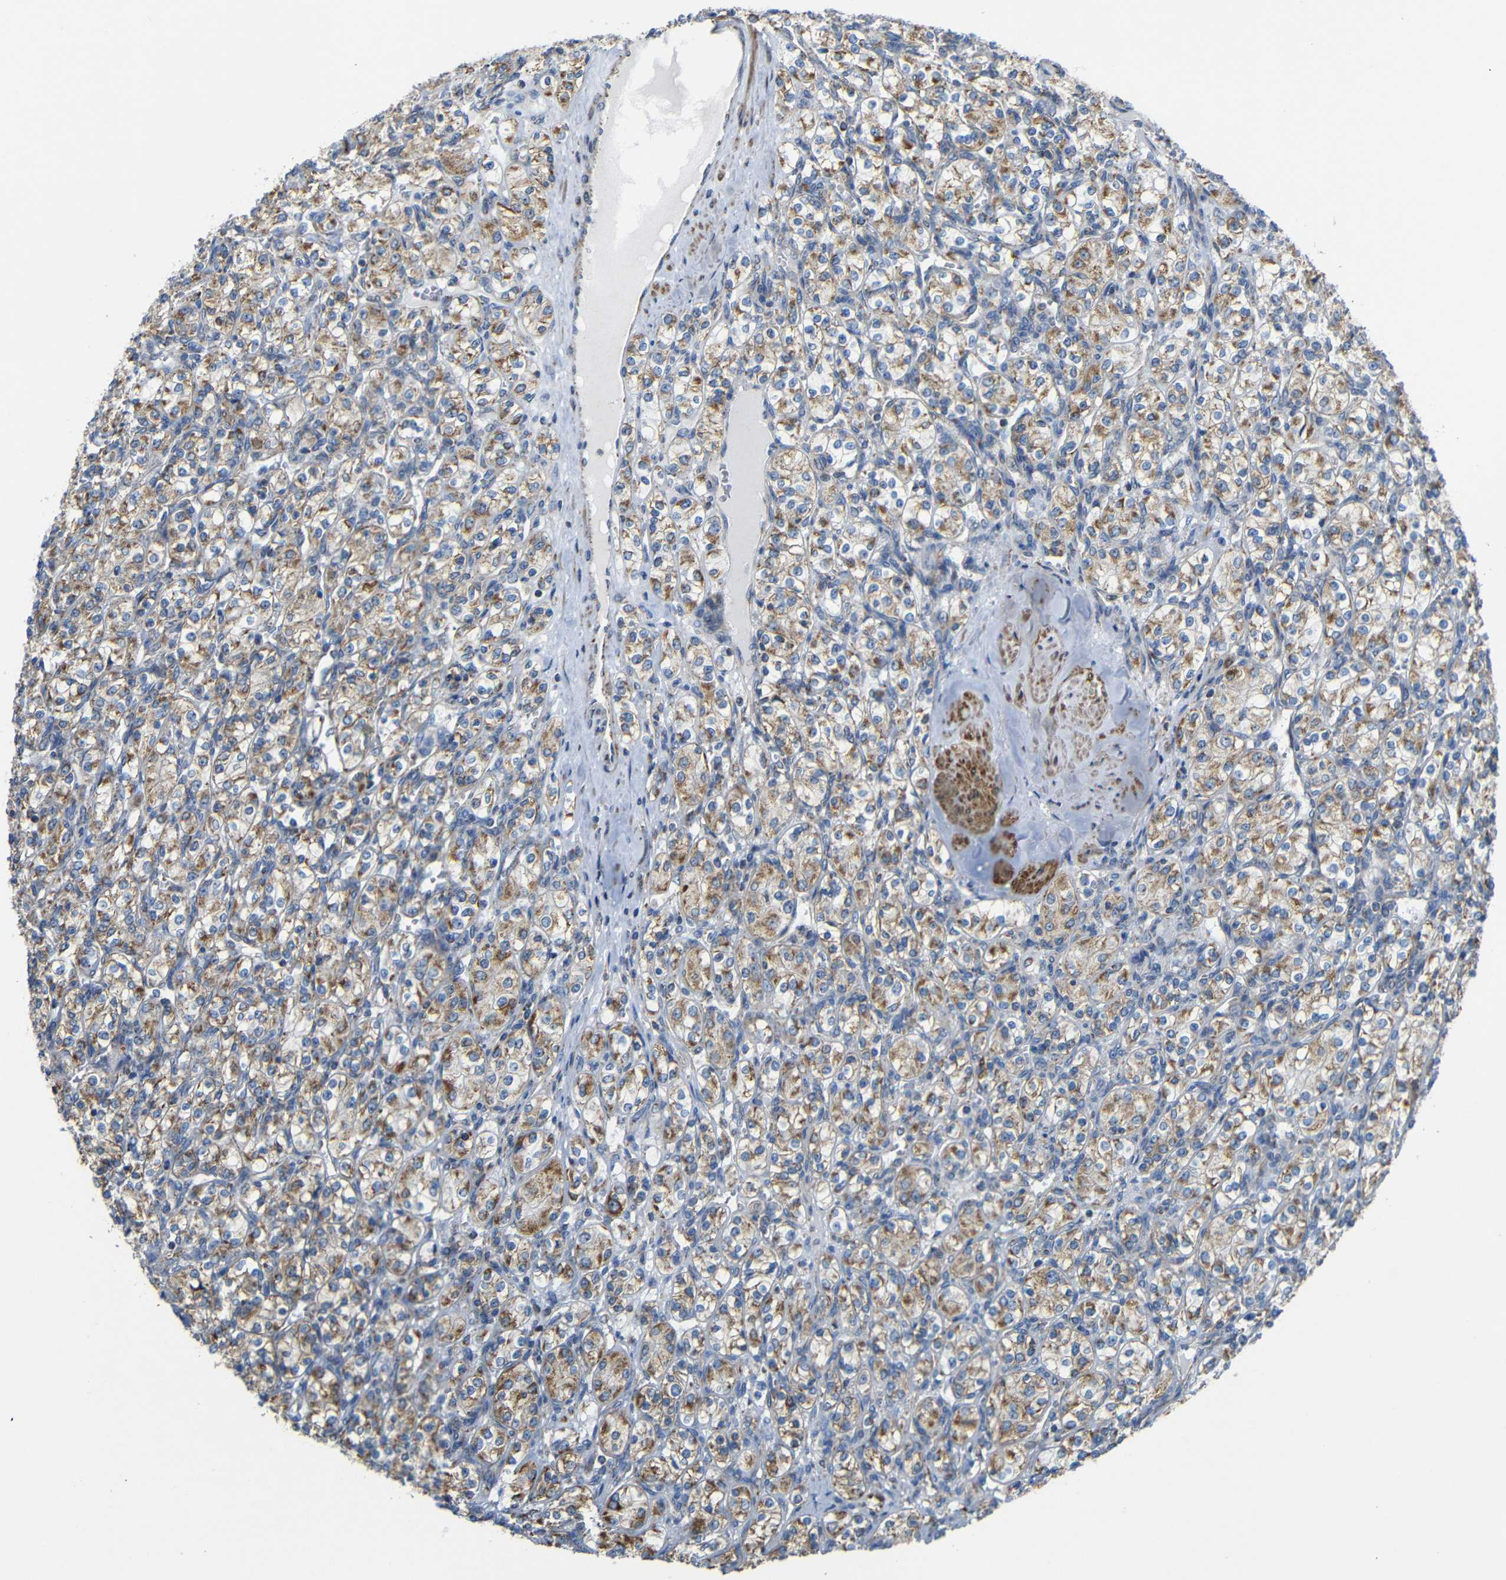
{"staining": {"intensity": "moderate", "quantity": ">75%", "location": "cytoplasmic/membranous"}, "tissue": "renal cancer", "cell_type": "Tumor cells", "image_type": "cancer", "snomed": [{"axis": "morphology", "description": "Adenocarcinoma, NOS"}, {"axis": "topography", "description": "Kidney"}], "caption": "DAB (3,3'-diaminobenzidine) immunohistochemical staining of human renal cancer (adenocarcinoma) shows moderate cytoplasmic/membranous protein staining in approximately >75% of tumor cells. (DAB IHC, brown staining for protein, blue staining for nuclei).", "gene": "FAM171B", "patient": {"sex": "male", "age": 77}}